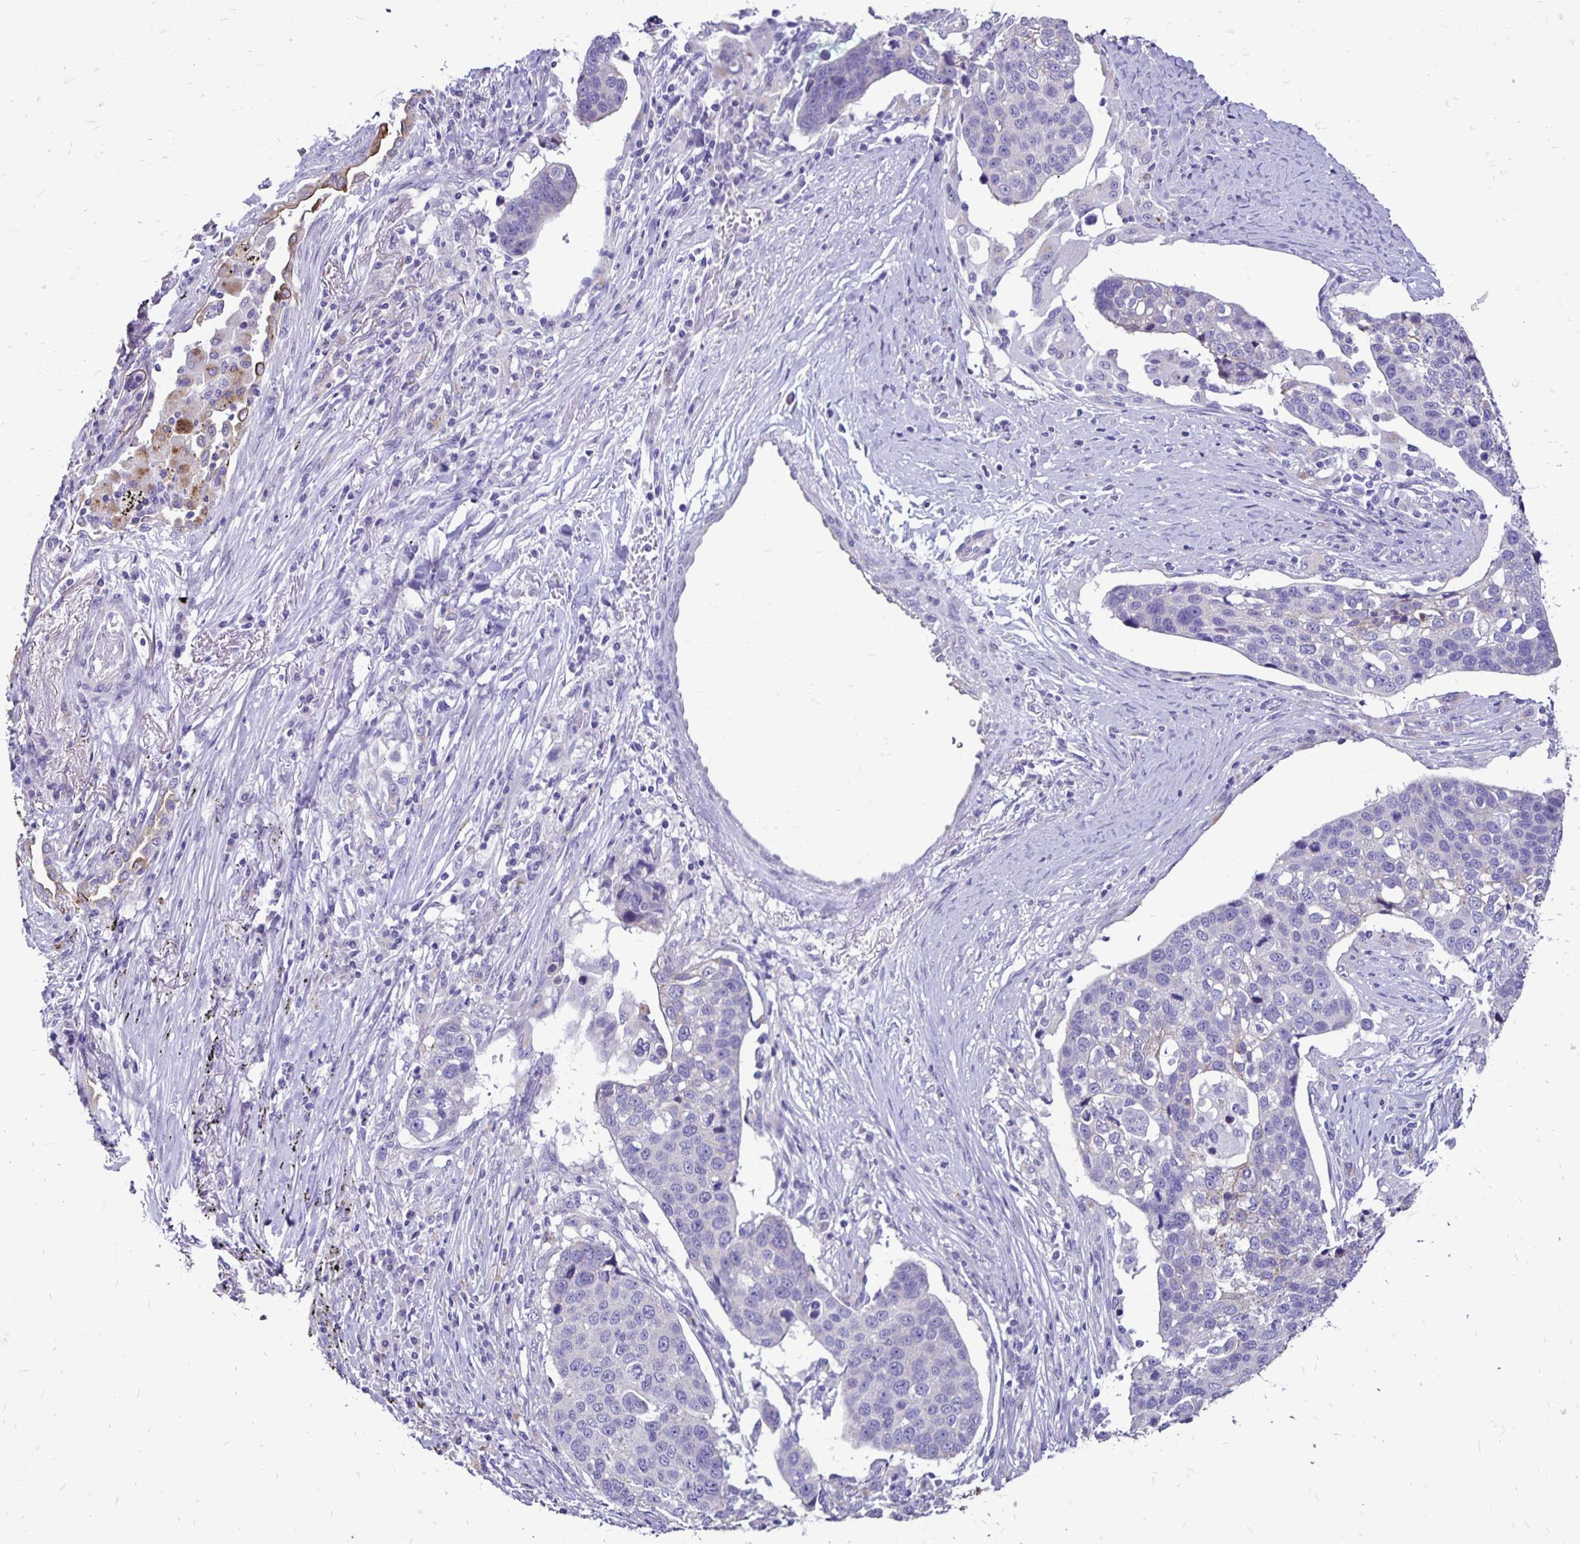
{"staining": {"intensity": "negative", "quantity": "none", "location": "none"}, "tissue": "lung cancer", "cell_type": "Tumor cells", "image_type": "cancer", "snomed": [{"axis": "morphology", "description": "Squamous cell carcinoma, NOS"}, {"axis": "topography", "description": "Lymph node"}, {"axis": "topography", "description": "Lung"}], "caption": "Immunohistochemical staining of human lung cancer (squamous cell carcinoma) displays no significant expression in tumor cells. (DAB (3,3'-diaminobenzidine) immunohistochemistry (IHC), high magnification).", "gene": "EVPL", "patient": {"sex": "male", "age": 61}}